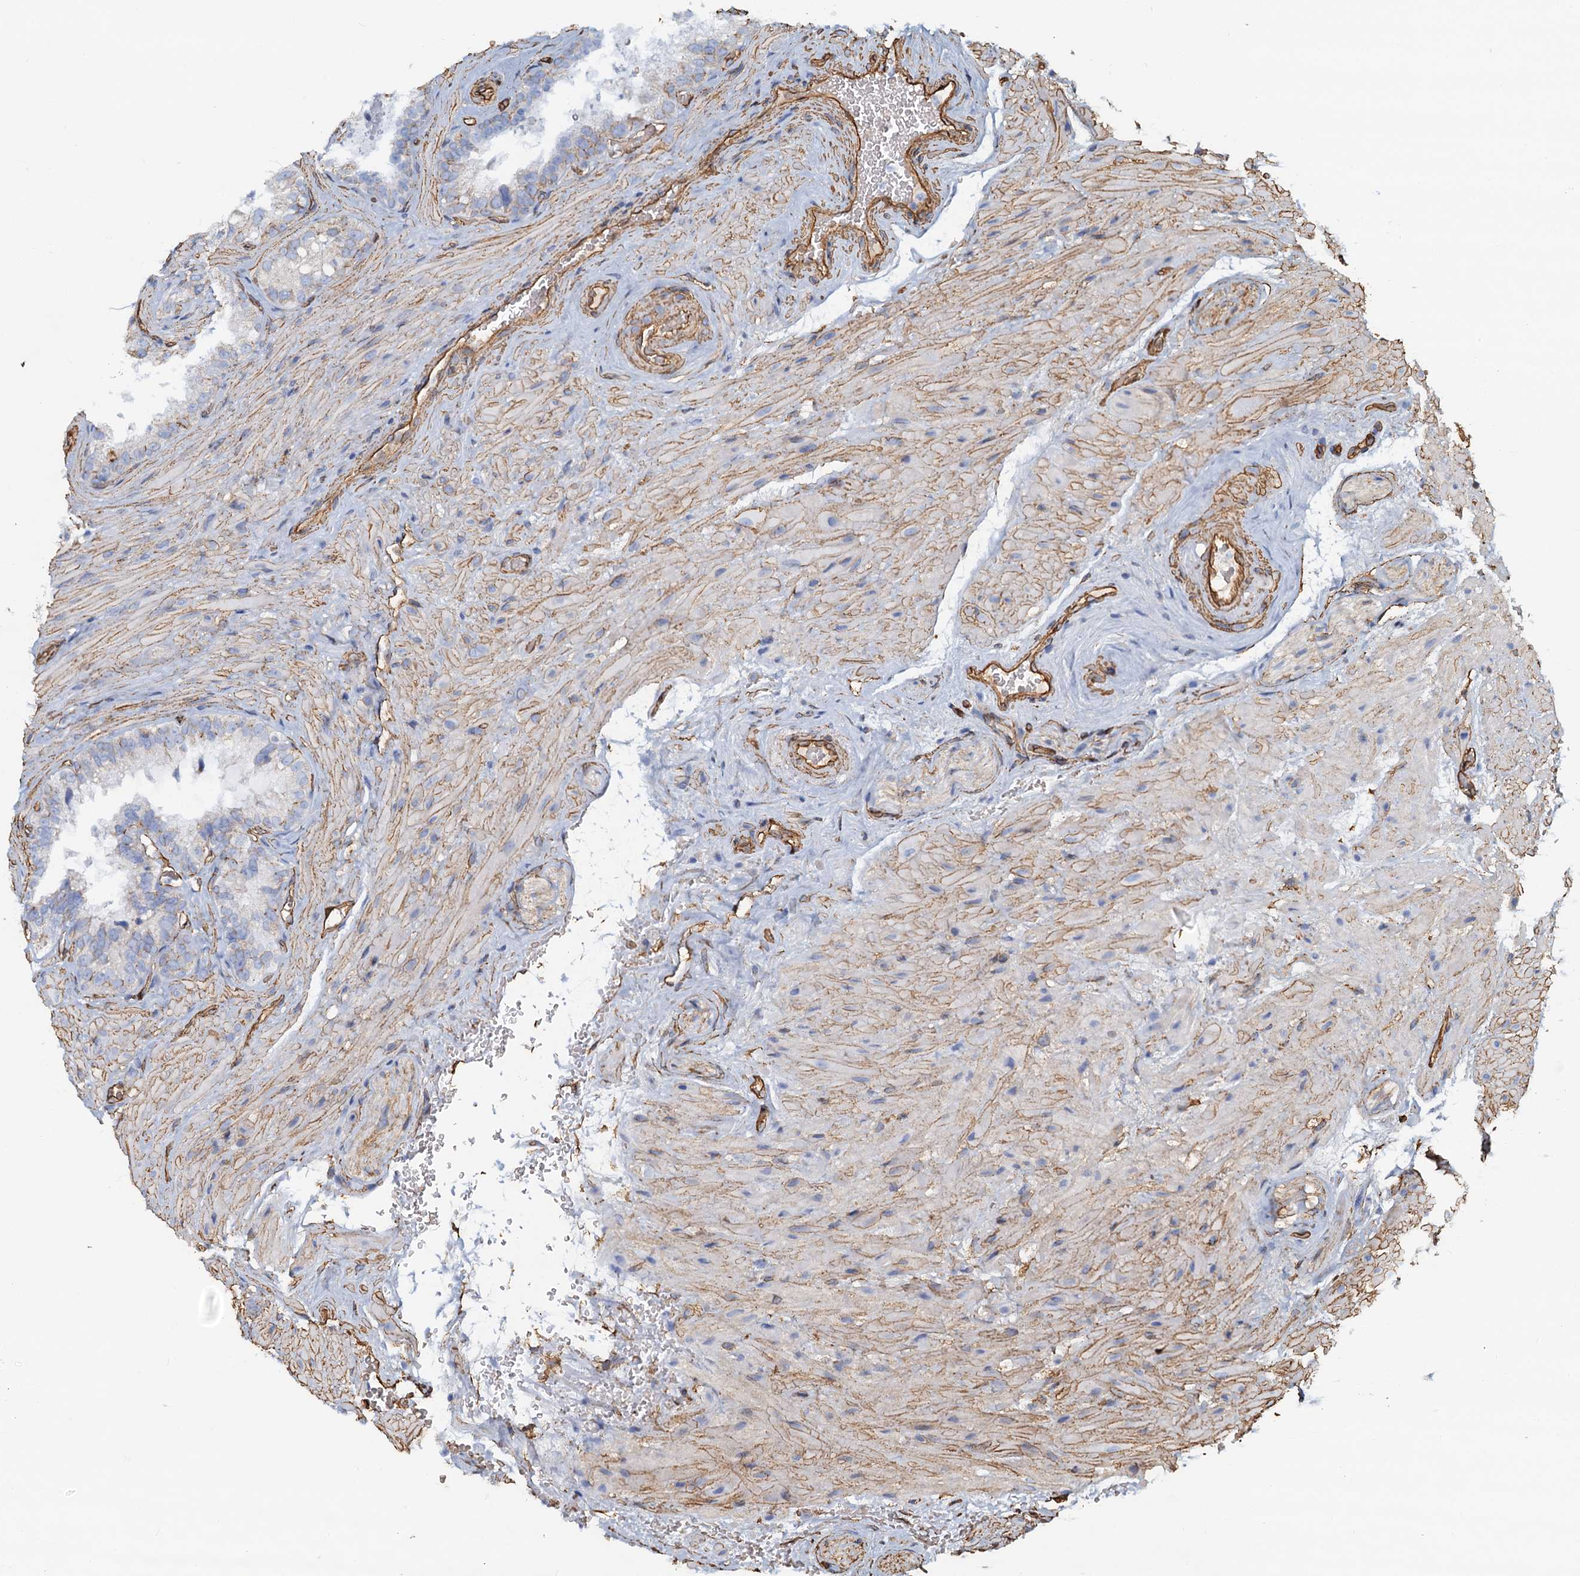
{"staining": {"intensity": "negative", "quantity": "none", "location": "none"}, "tissue": "seminal vesicle", "cell_type": "Glandular cells", "image_type": "normal", "snomed": [{"axis": "morphology", "description": "Normal tissue, NOS"}, {"axis": "topography", "description": "Seminal veicle"}, {"axis": "topography", "description": "Peripheral nerve tissue"}], "caption": "The immunohistochemistry (IHC) micrograph has no significant expression in glandular cells of seminal vesicle.", "gene": "DGKG", "patient": {"sex": "male", "age": 67}}